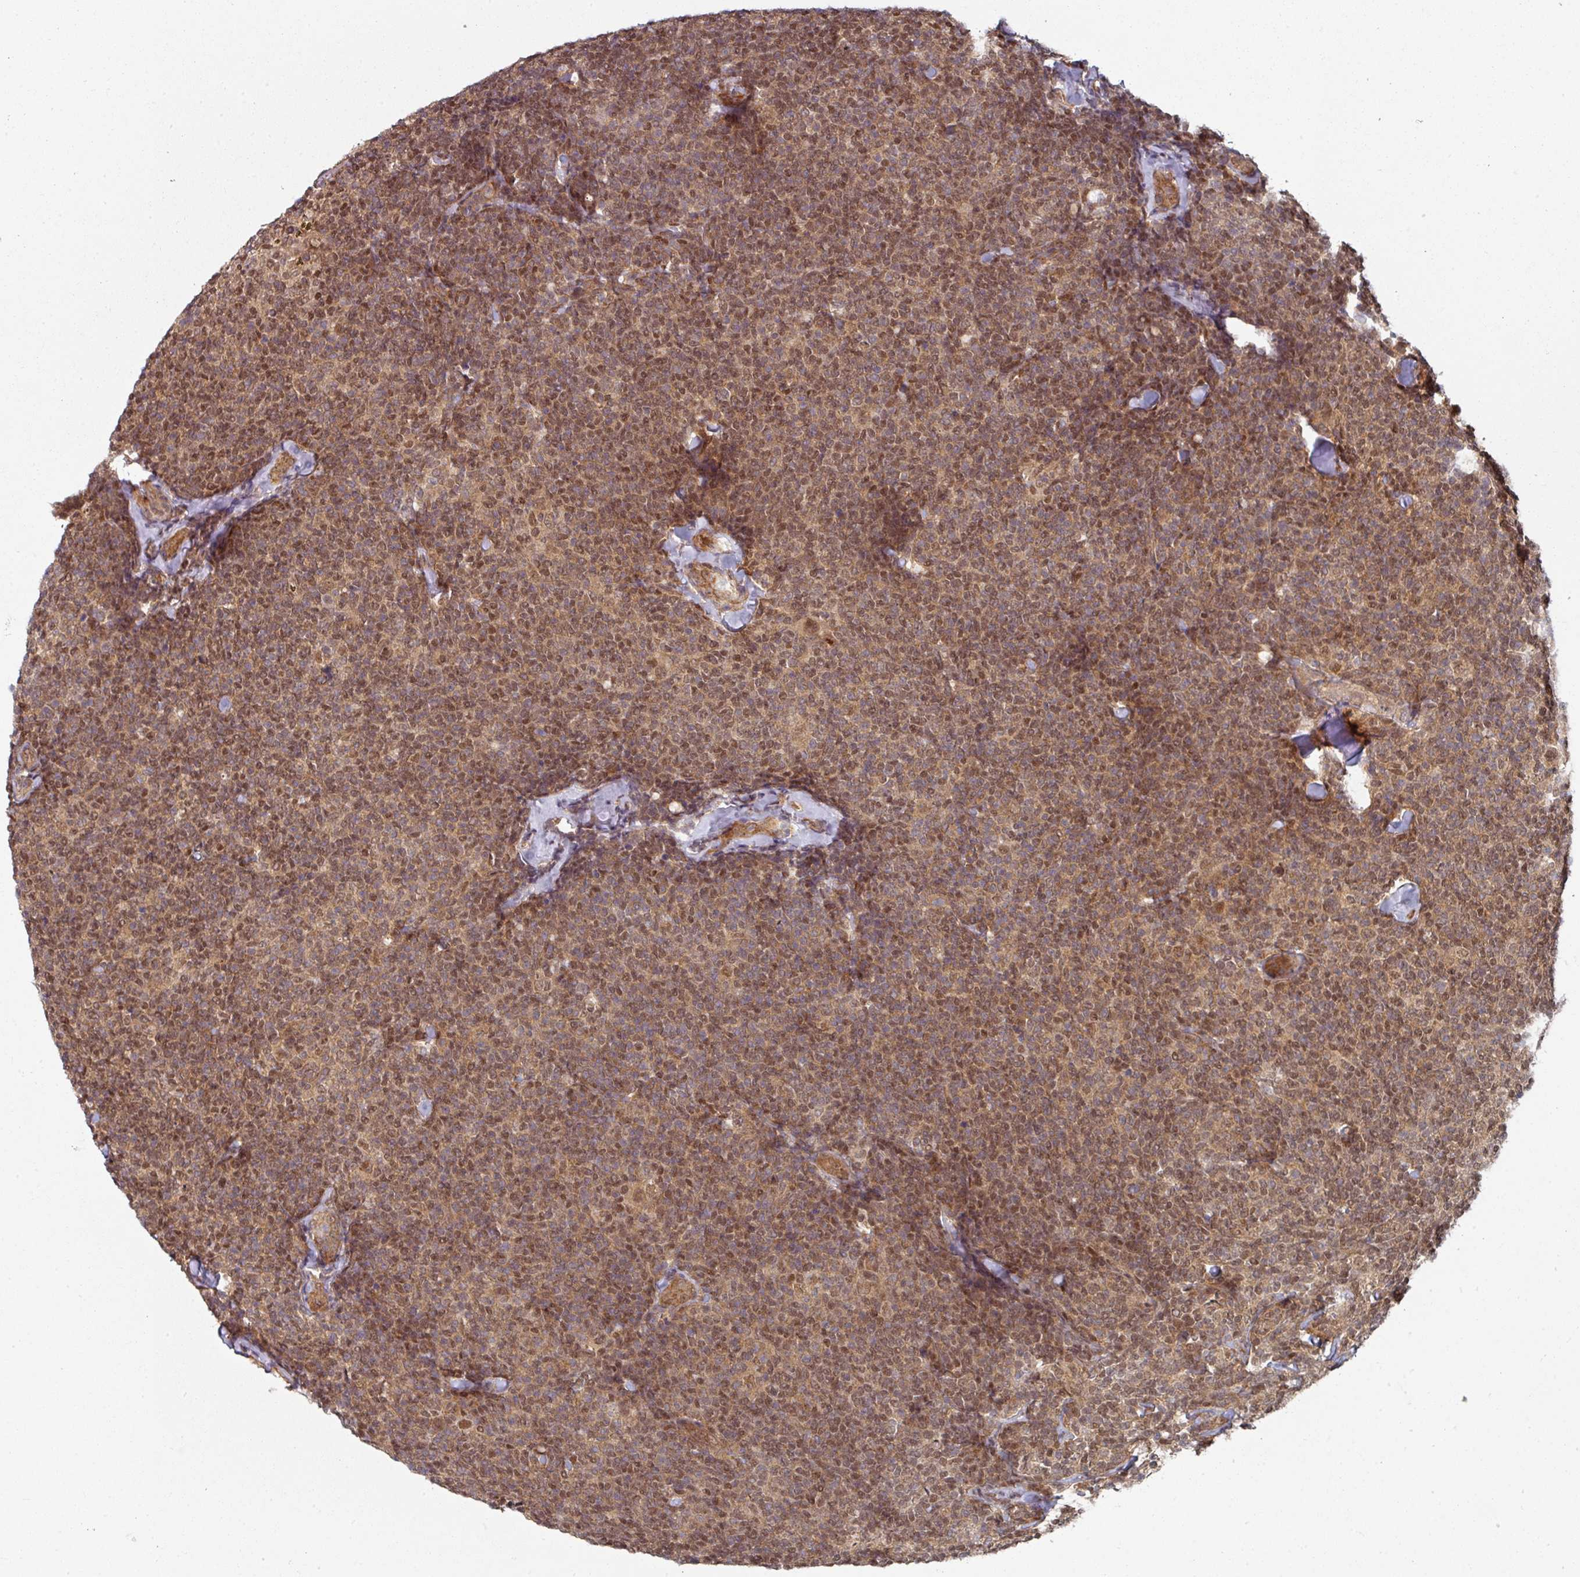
{"staining": {"intensity": "moderate", "quantity": ">75%", "location": "nuclear"}, "tissue": "lymphoma", "cell_type": "Tumor cells", "image_type": "cancer", "snomed": [{"axis": "morphology", "description": "Malignant lymphoma, non-Hodgkin's type, Low grade"}, {"axis": "topography", "description": "Lymph node"}], "caption": "A brown stain shows moderate nuclear staining of a protein in human low-grade malignant lymphoma, non-Hodgkin's type tumor cells. (DAB IHC with brightfield microscopy, high magnification).", "gene": "PSME3IP1", "patient": {"sex": "female", "age": 56}}